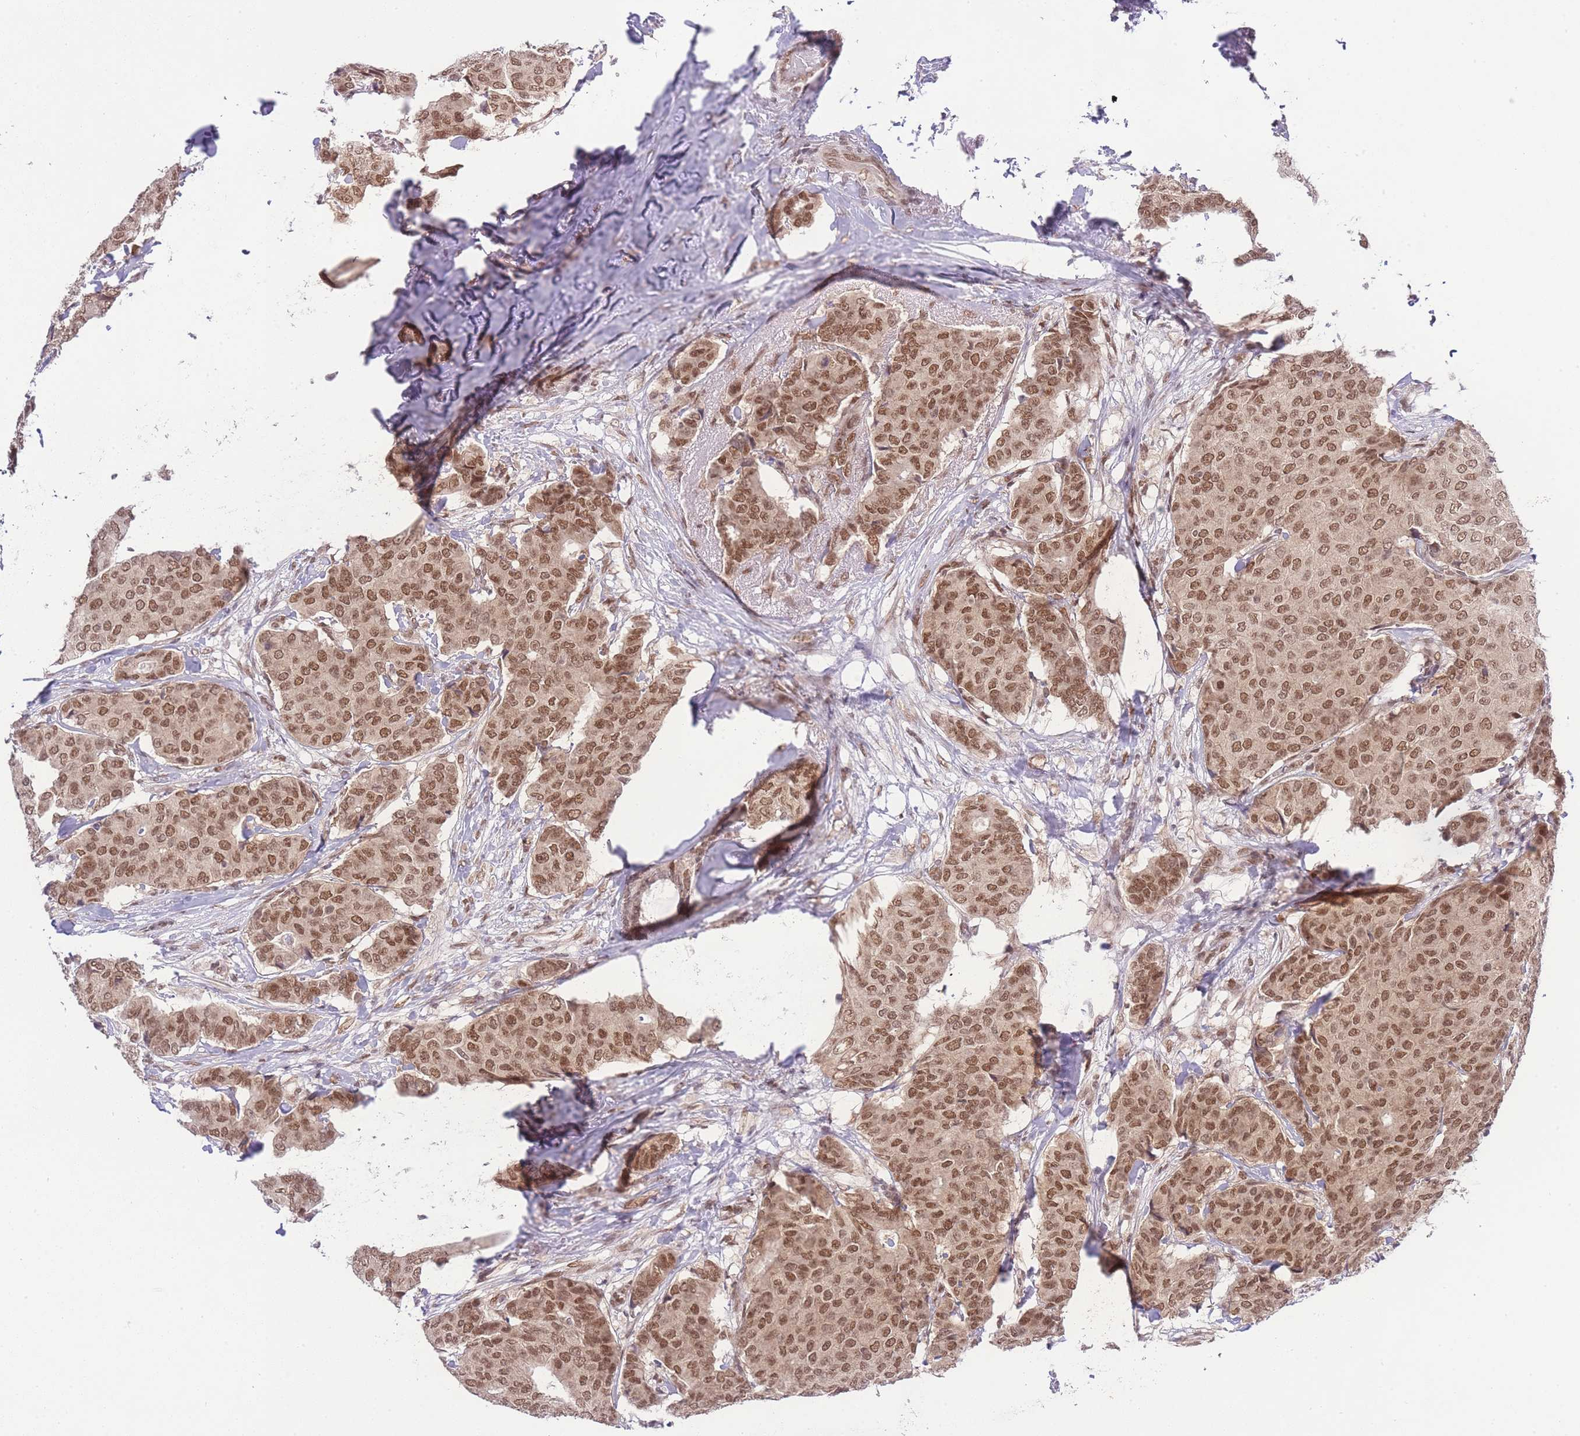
{"staining": {"intensity": "moderate", "quantity": ">75%", "location": "nuclear"}, "tissue": "breast cancer", "cell_type": "Tumor cells", "image_type": "cancer", "snomed": [{"axis": "morphology", "description": "Duct carcinoma"}, {"axis": "topography", "description": "Breast"}], "caption": "Immunohistochemical staining of human breast cancer (invasive ductal carcinoma) demonstrates medium levels of moderate nuclear protein staining in about >75% of tumor cells. (brown staining indicates protein expression, while blue staining denotes nuclei).", "gene": "TMED3", "patient": {"sex": "female", "age": 75}}